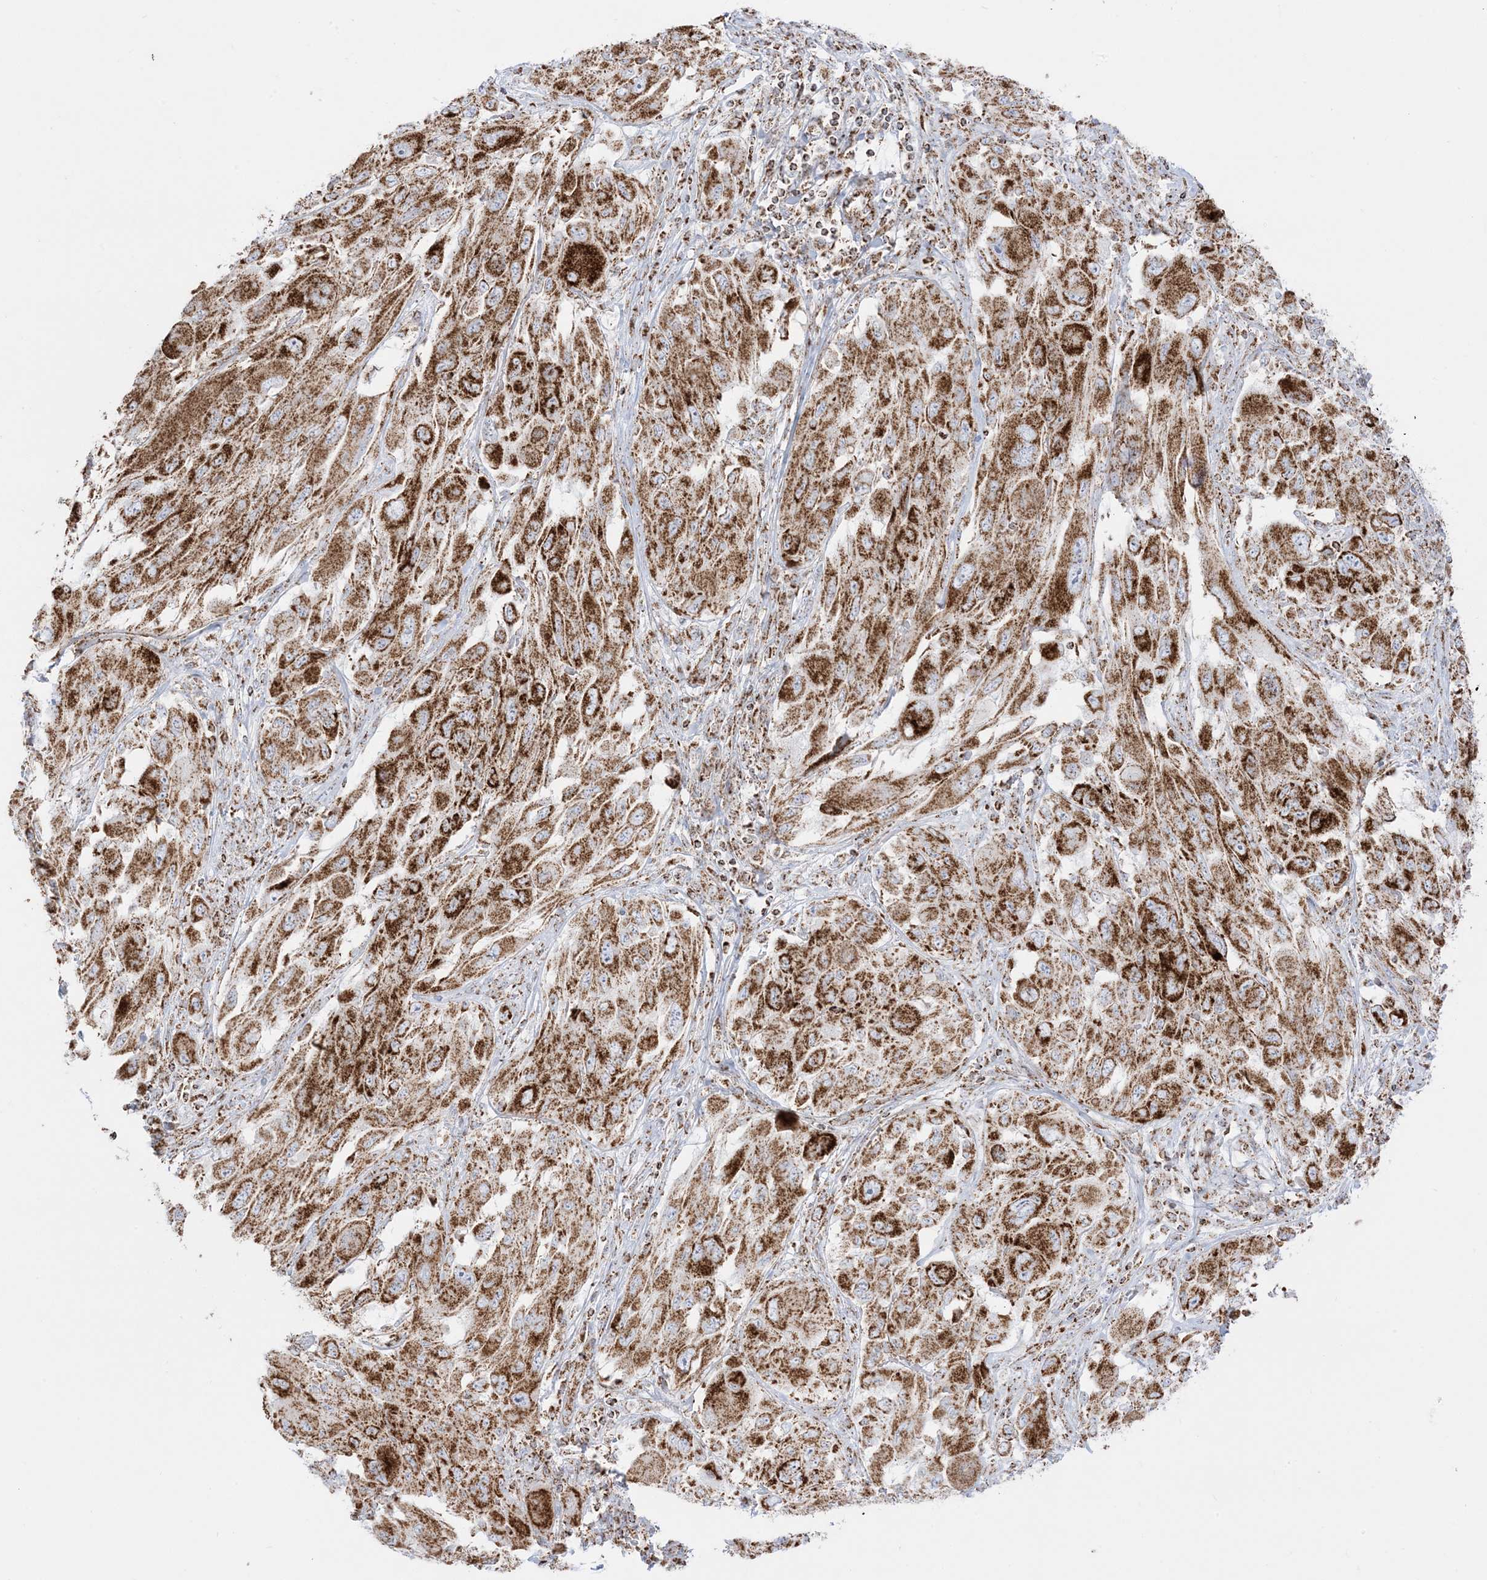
{"staining": {"intensity": "strong", "quantity": ">75%", "location": "cytoplasmic/membranous"}, "tissue": "melanoma", "cell_type": "Tumor cells", "image_type": "cancer", "snomed": [{"axis": "morphology", "description": "Malignant melanoma, NOS"}, {"axis": "topography", "description": "Skin"}], "caption": "Malignant melanoma stained with a brown dye exhibits strong cytoplasmic/membranous positive positivity in approximately >75% of tumor cells.", "gene": "MRPS36", "patient": {"sex": "female", "age": 91}}